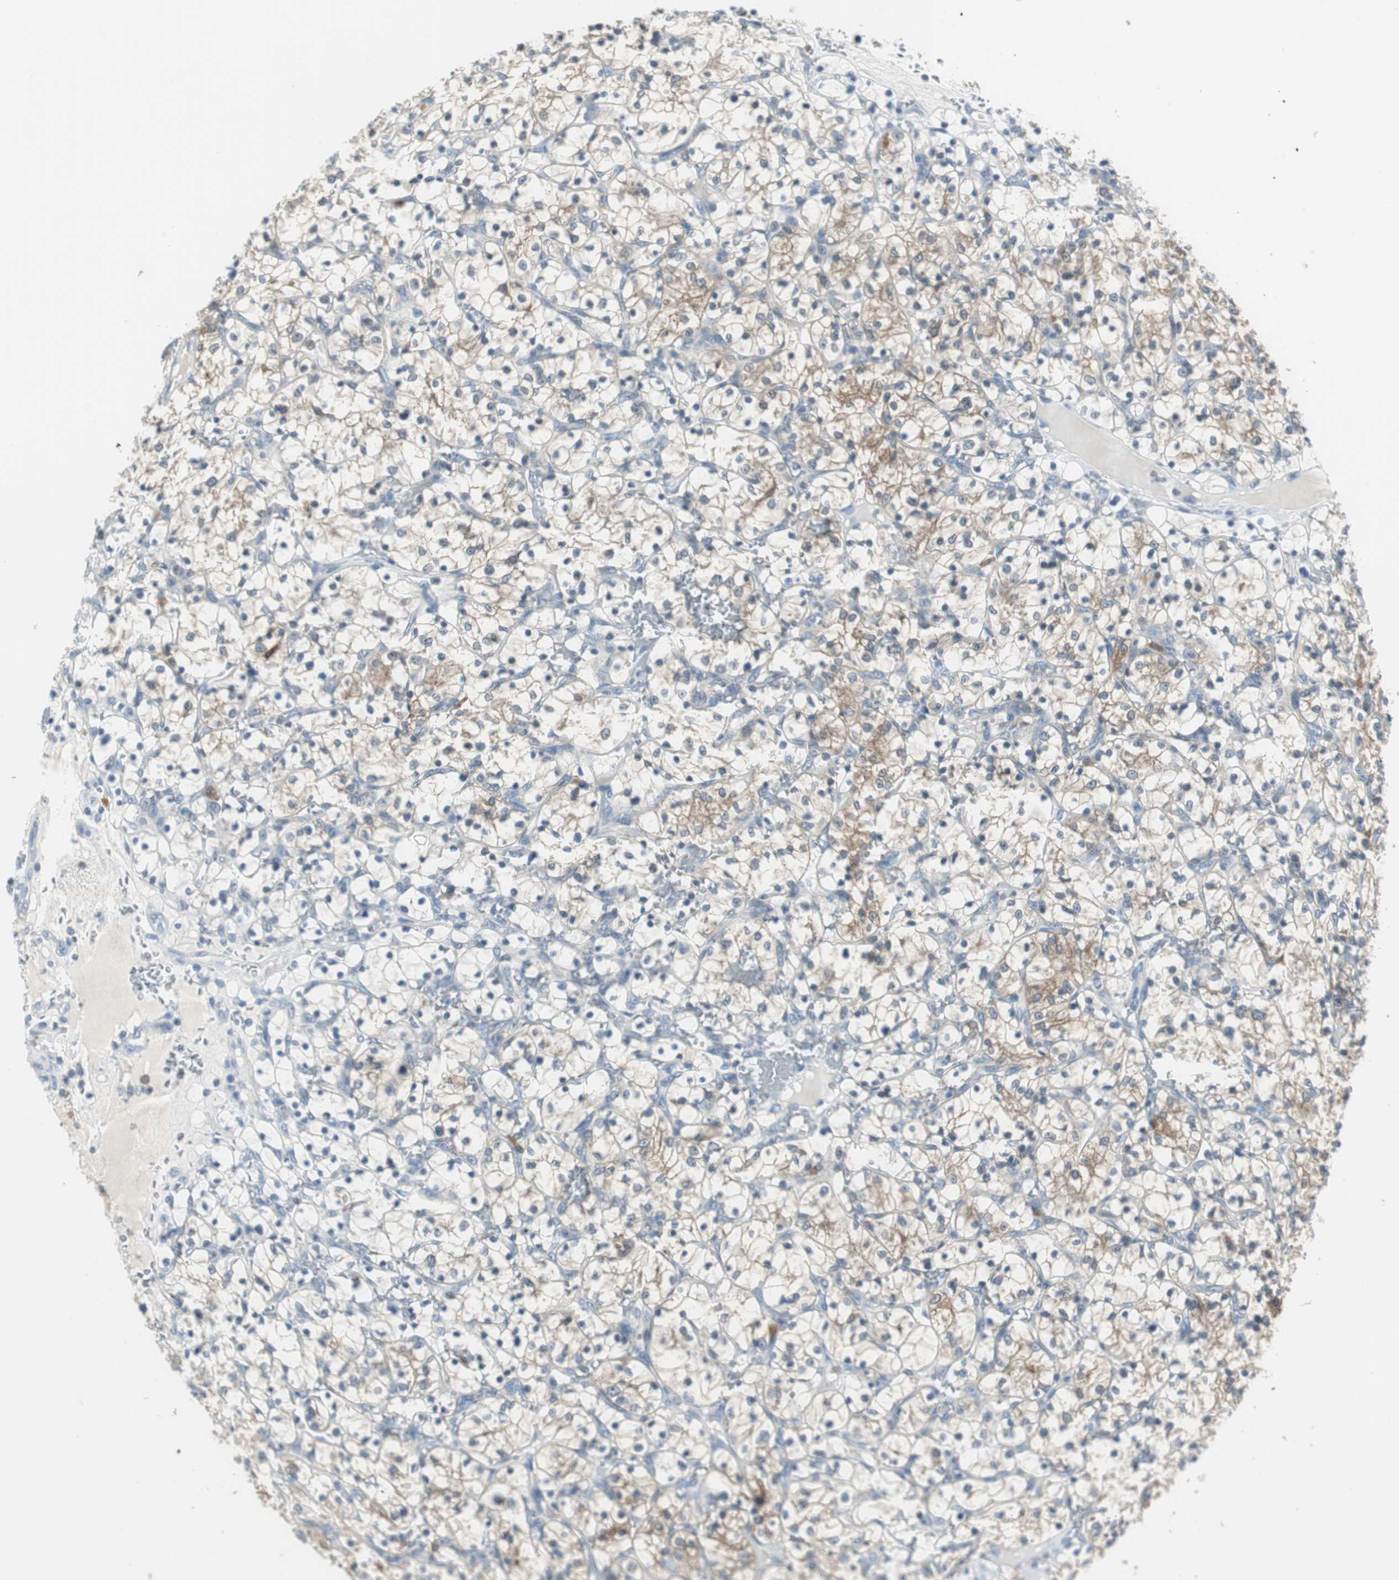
{"staining": {"intensity": "weak", "quantity": "<25%", "location": "cytoplasmic/membranous"}, "tissue": "renal cancer", "cell_type": "Tumor cells", "image_type": "cancer", "snomed": [{"axis": "morphology", "description": "Adenocarcinoma, NOS"}, {"axis": "topography", "description": "Kidney"}], "caption": "Immunohistochemistry histopathology image of renal cancer (adenocarcinoma) stained for a protein (brown), which demonstrates no expression in tumor cells.", "gene": "MSTO1", "patient": {"sex": "female", "age": 69}}